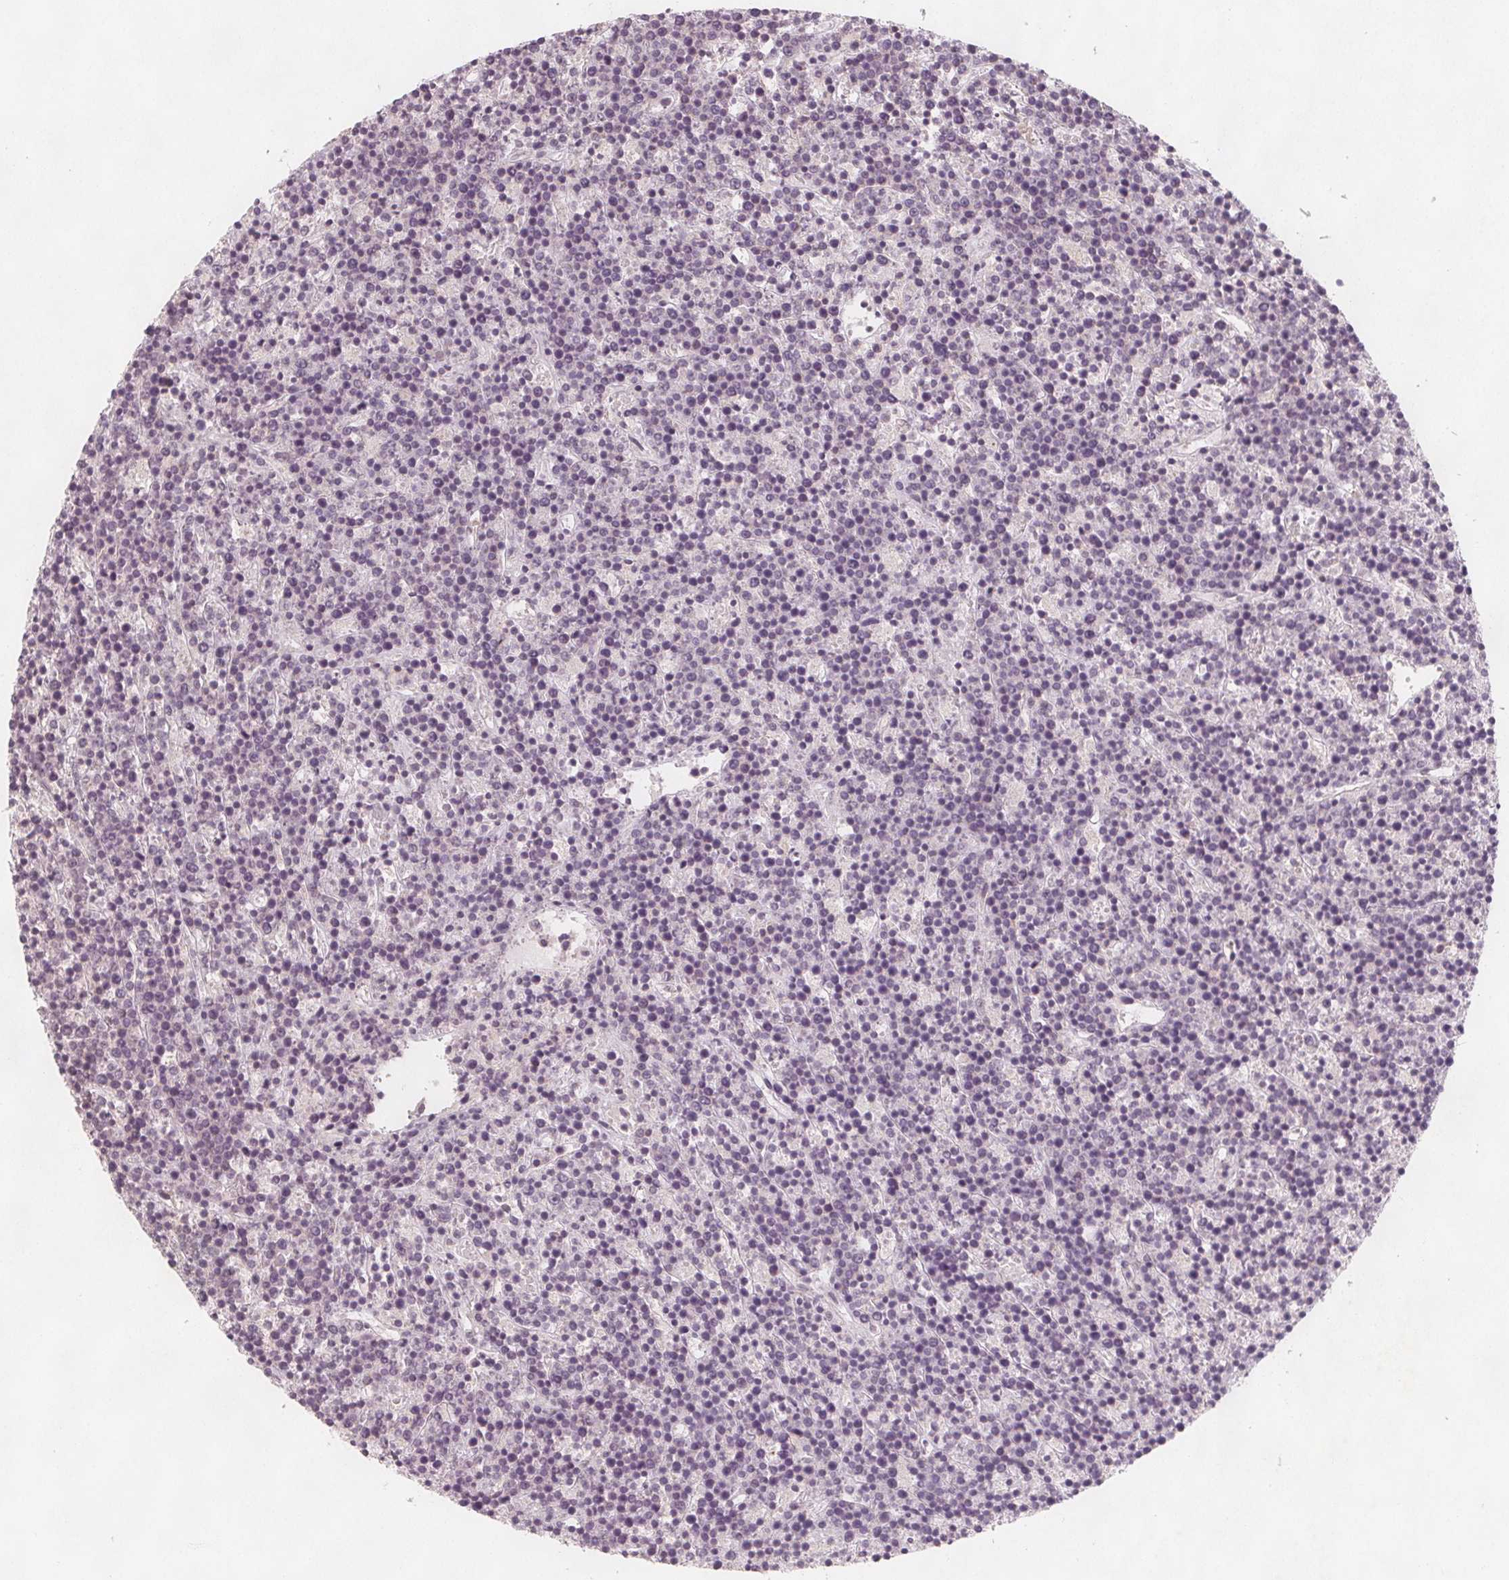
{"staining": {"intensity": "negative", "quantity": "none", "location": "none"}, "tissue": "lymphoma", "cell_type": "Tumor cells", "image_type": "cancer", "snomed": [{"axis": "morphology", "description": "Malignant lymphoma, non-Hodgkin's type, High grade"}, {"axis": "topography", "description": "Ovary"}], "caption": "IHC of human high-grade malignant lymphoma, non-Hodgkin's type displays no positivity in tumor cells.", "gene": "NCSTN", "patient": {"sex": "female", "age": 56}}